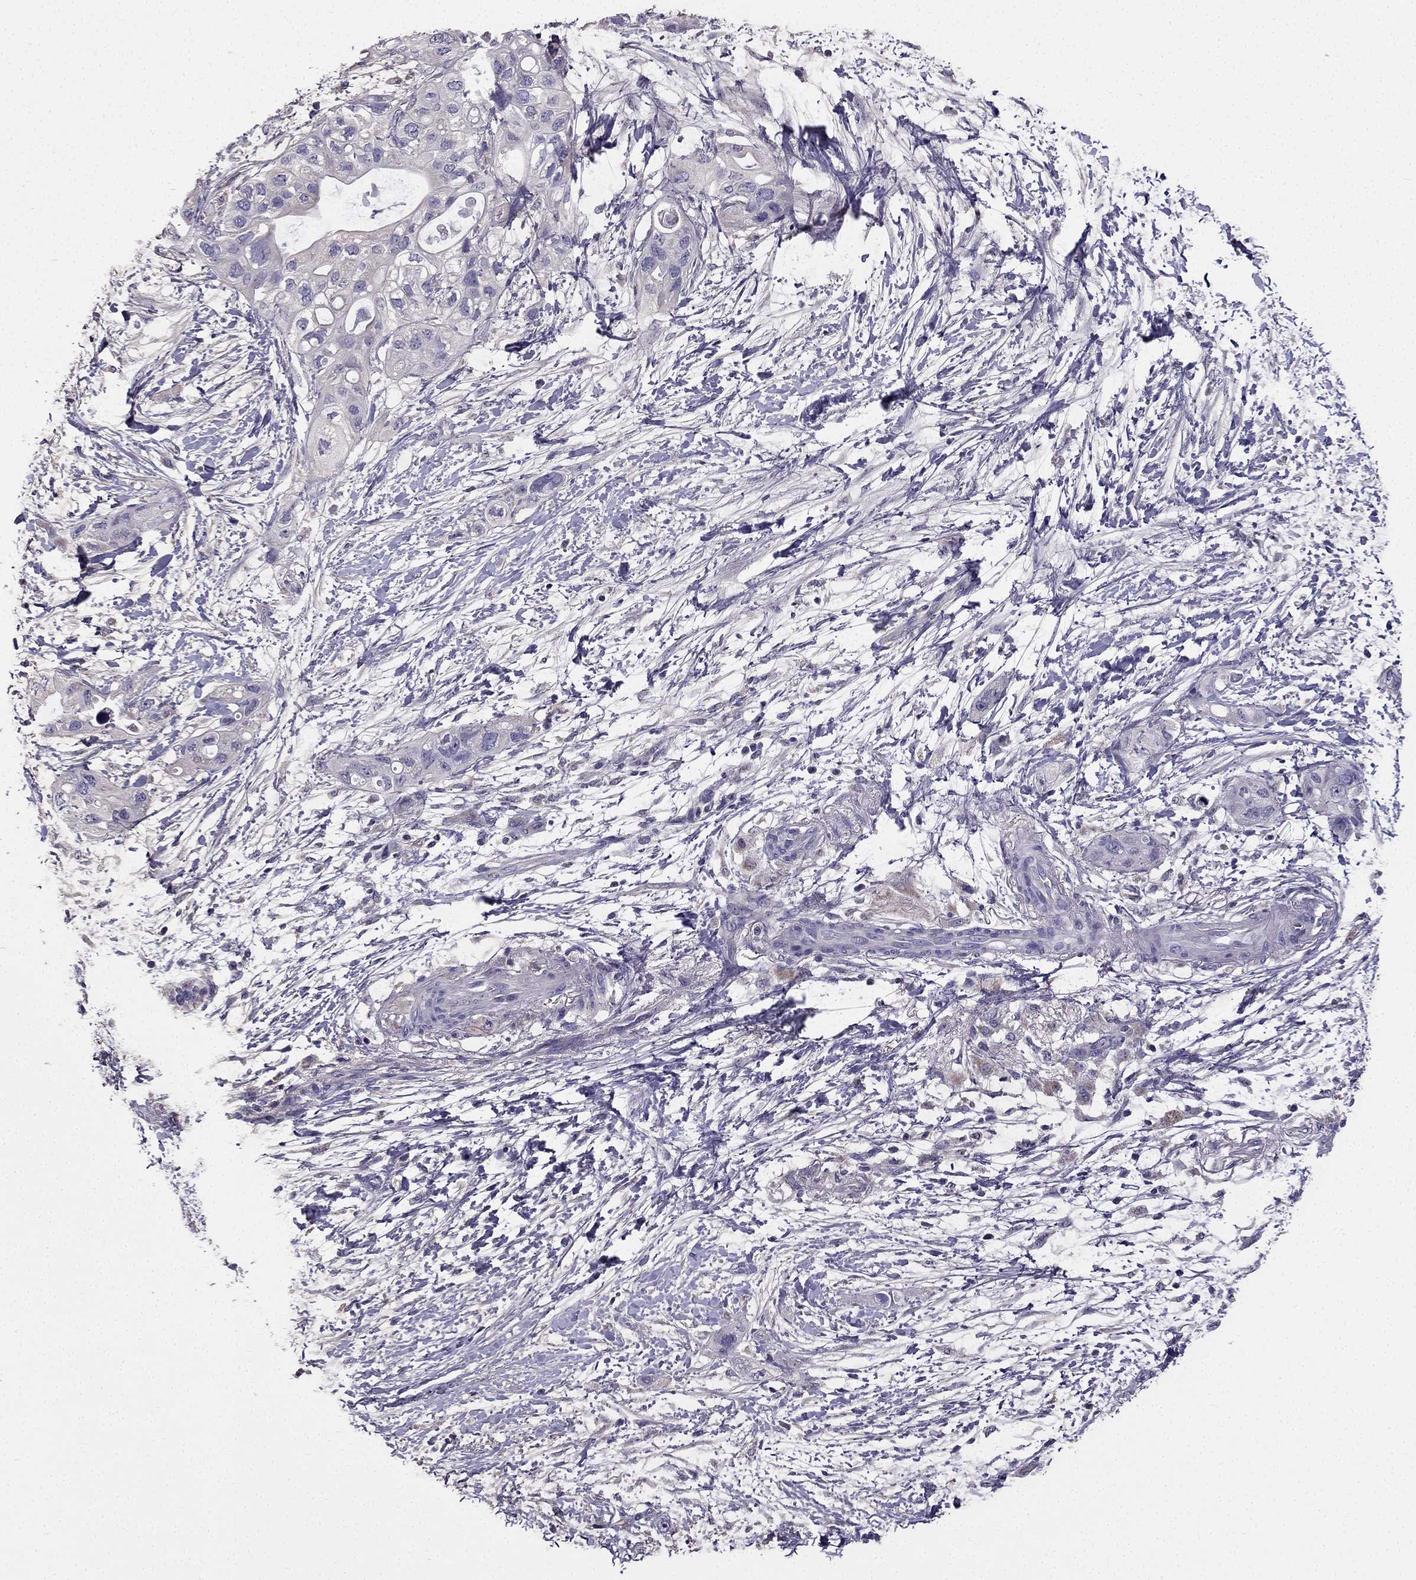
{"staining": {"intensity": "negative", "quantity": "none", "location": "none"}, "tissue": "pancreatic cancer", "cell_type": "Tumor cells", "image_type": "cancer", "snomed": [{"axis": "morphology", "description": "Adenocarcinoma, NOS"}, {"axis": "topography", "description": "Pancreas"}], "caption": "Tumor cells are negative for brown protein staining in adenocarcinoma (pancreatic).", "gene": "SLC6A2", "patient": {"sex": "female", "age": 72}}